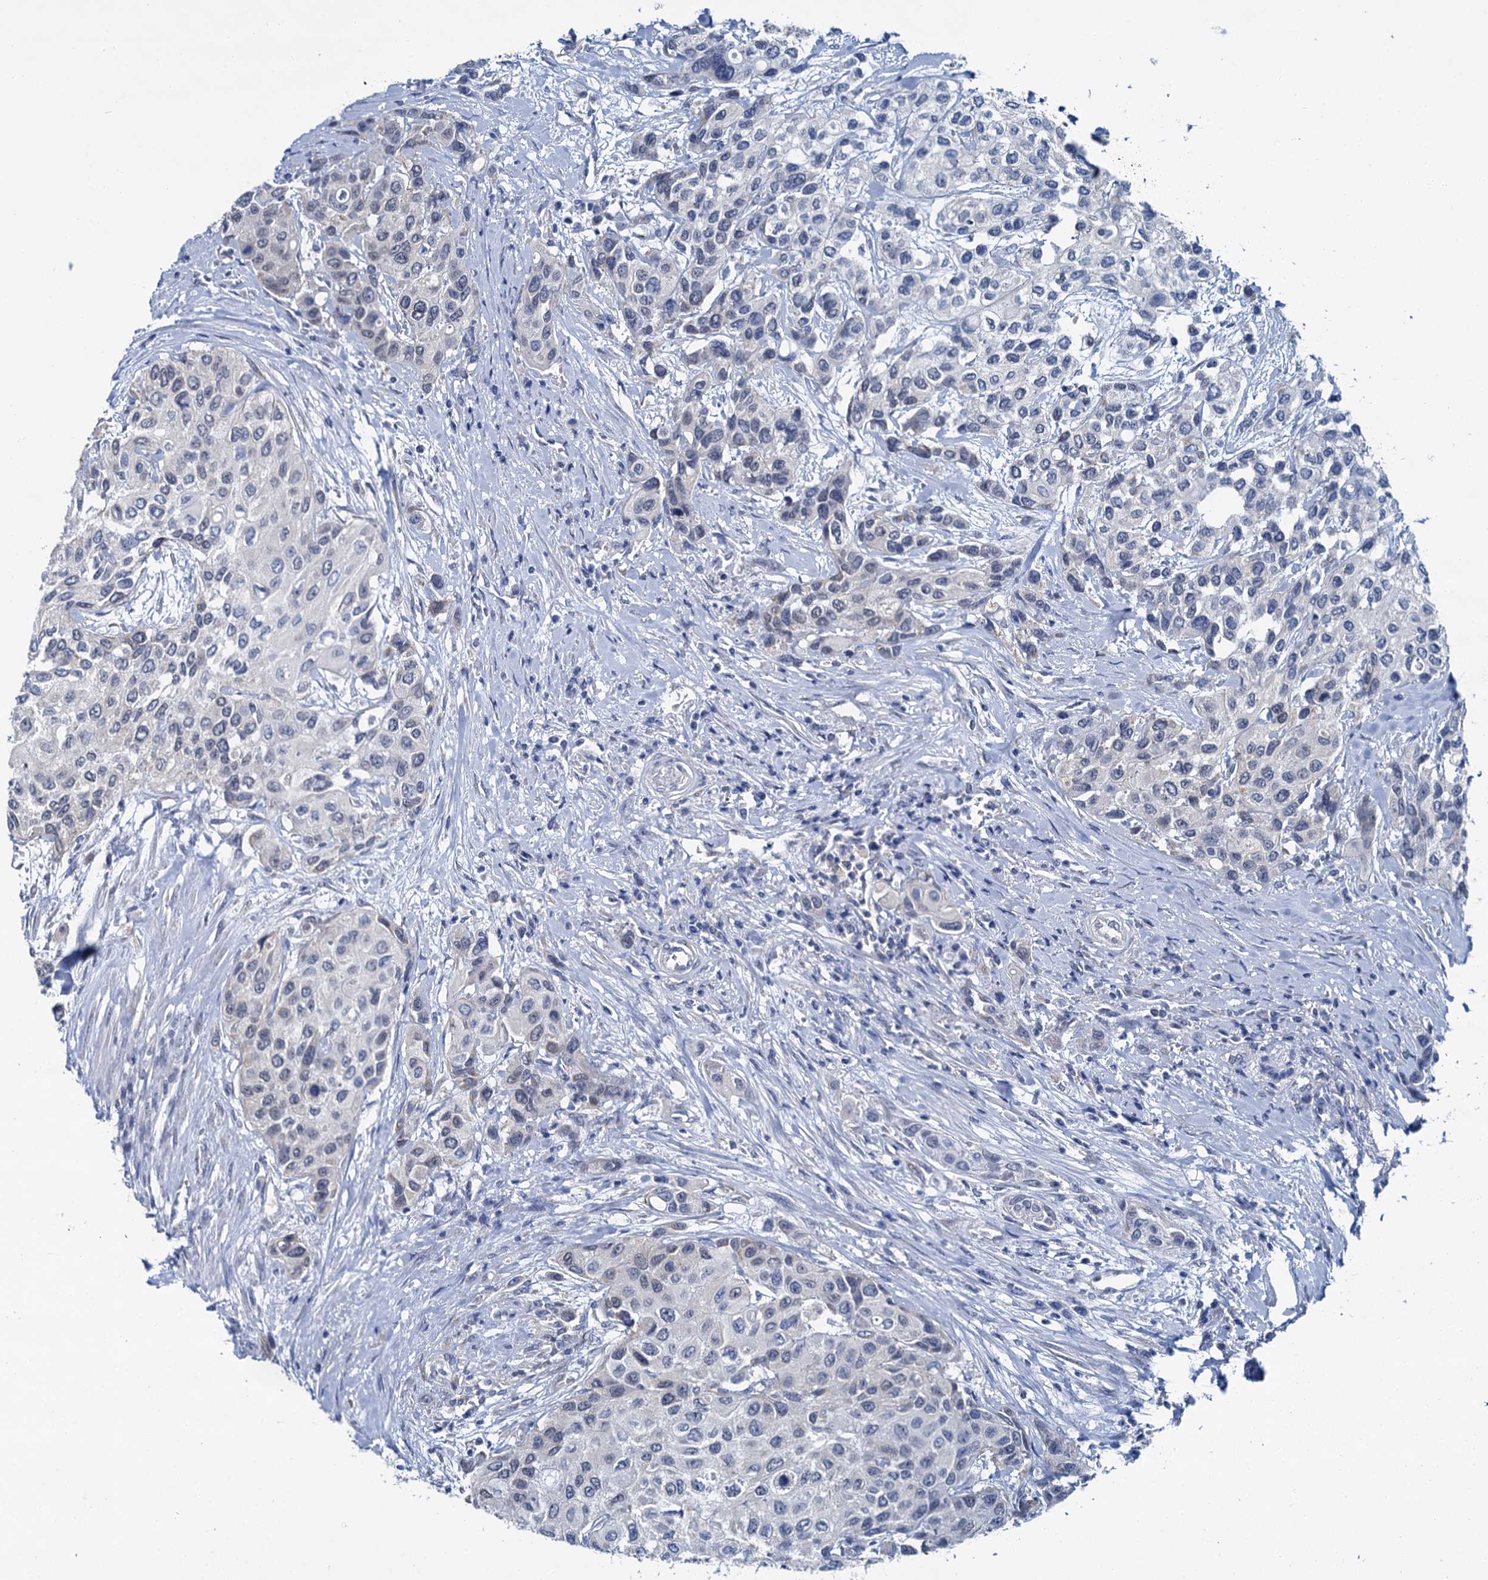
{"staining": {"intensity": "negative", "quantity": "none", "location": "none"}, "tissue": "urothelial cancer", "cell_type": "Tumor cells", "image_type": "cancer", "snomed": [{"axis": "morphology", "description": "Normal tissue, NOS"}, {"axis": "morphology", "description": "Urothelial carcinoma, High grade"}, {"axis": "topography", "description": "Vascular tissue"}, {"axis": "topography", "description": "Urinary bladder"}], "caption": "DAB (3,3'-diaminobenzidine) immunohistochemical staining of human urothelial cancer demonstrates no significant positivity in tumor cells.", "gene": "MIOX", "patient": {"sex": "female", "age": 56}}